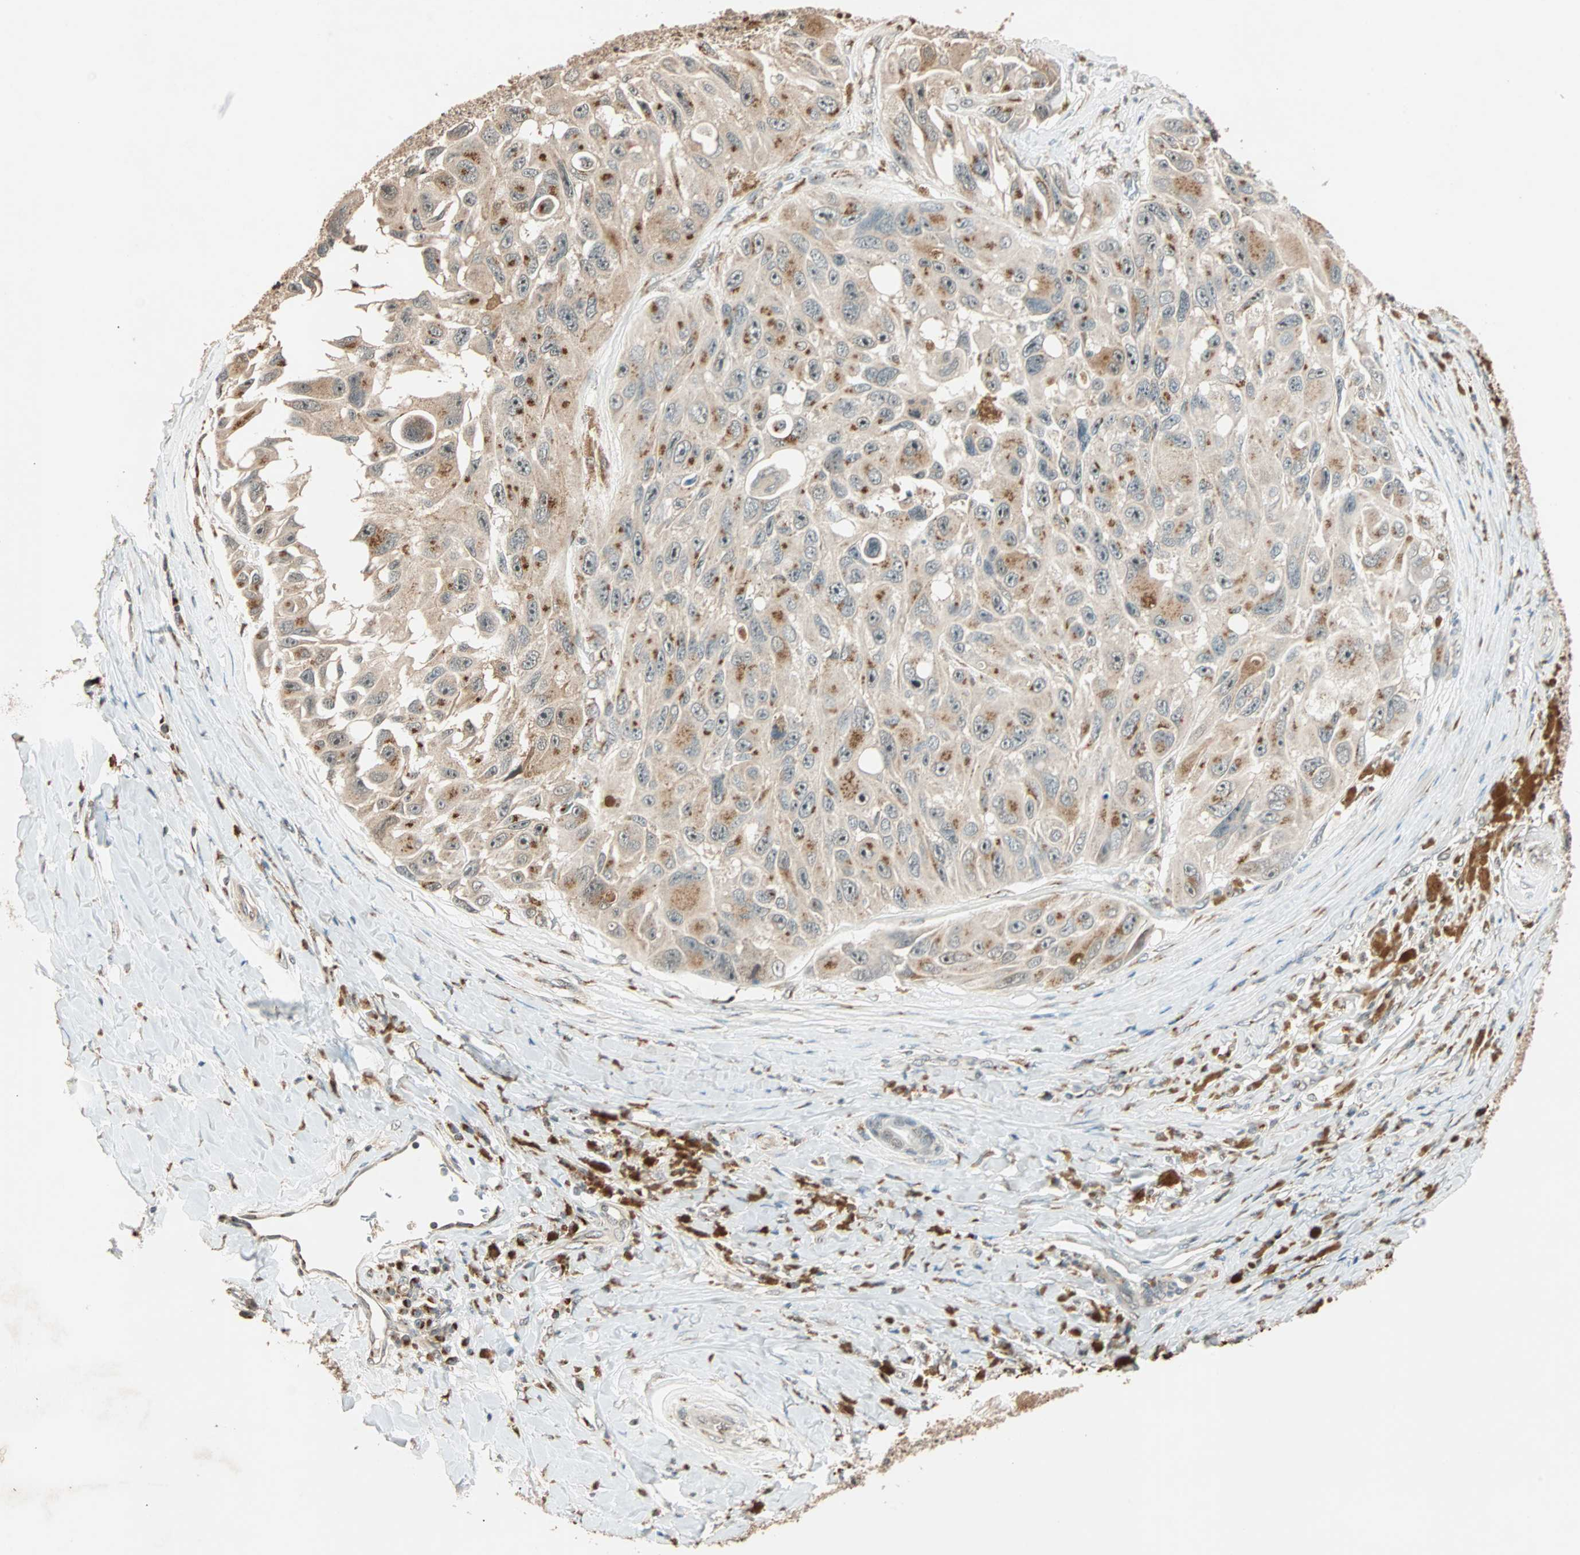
{"staining": {"intensity": "moderate", "quantity": "25%-75%", "location": "cytoplasmic/membranous"}, "tissue": "melanoma", "cell_type": "Tumor cells", "image_type": "cancer", "snomed": [{"axis": "morphology", "description": "Malignant melanoma, NOS"}, {"axis": "topography", "description": "Skin"}], "caption": "Immunohistochemical staining of malignant melanoma displays medium levels of moderate cytoplasmic/membranous protein staining in about 25%-75% of tumor cells.", "gene": "PRDM2", "patient": {"sex": "female", "age": 73}}